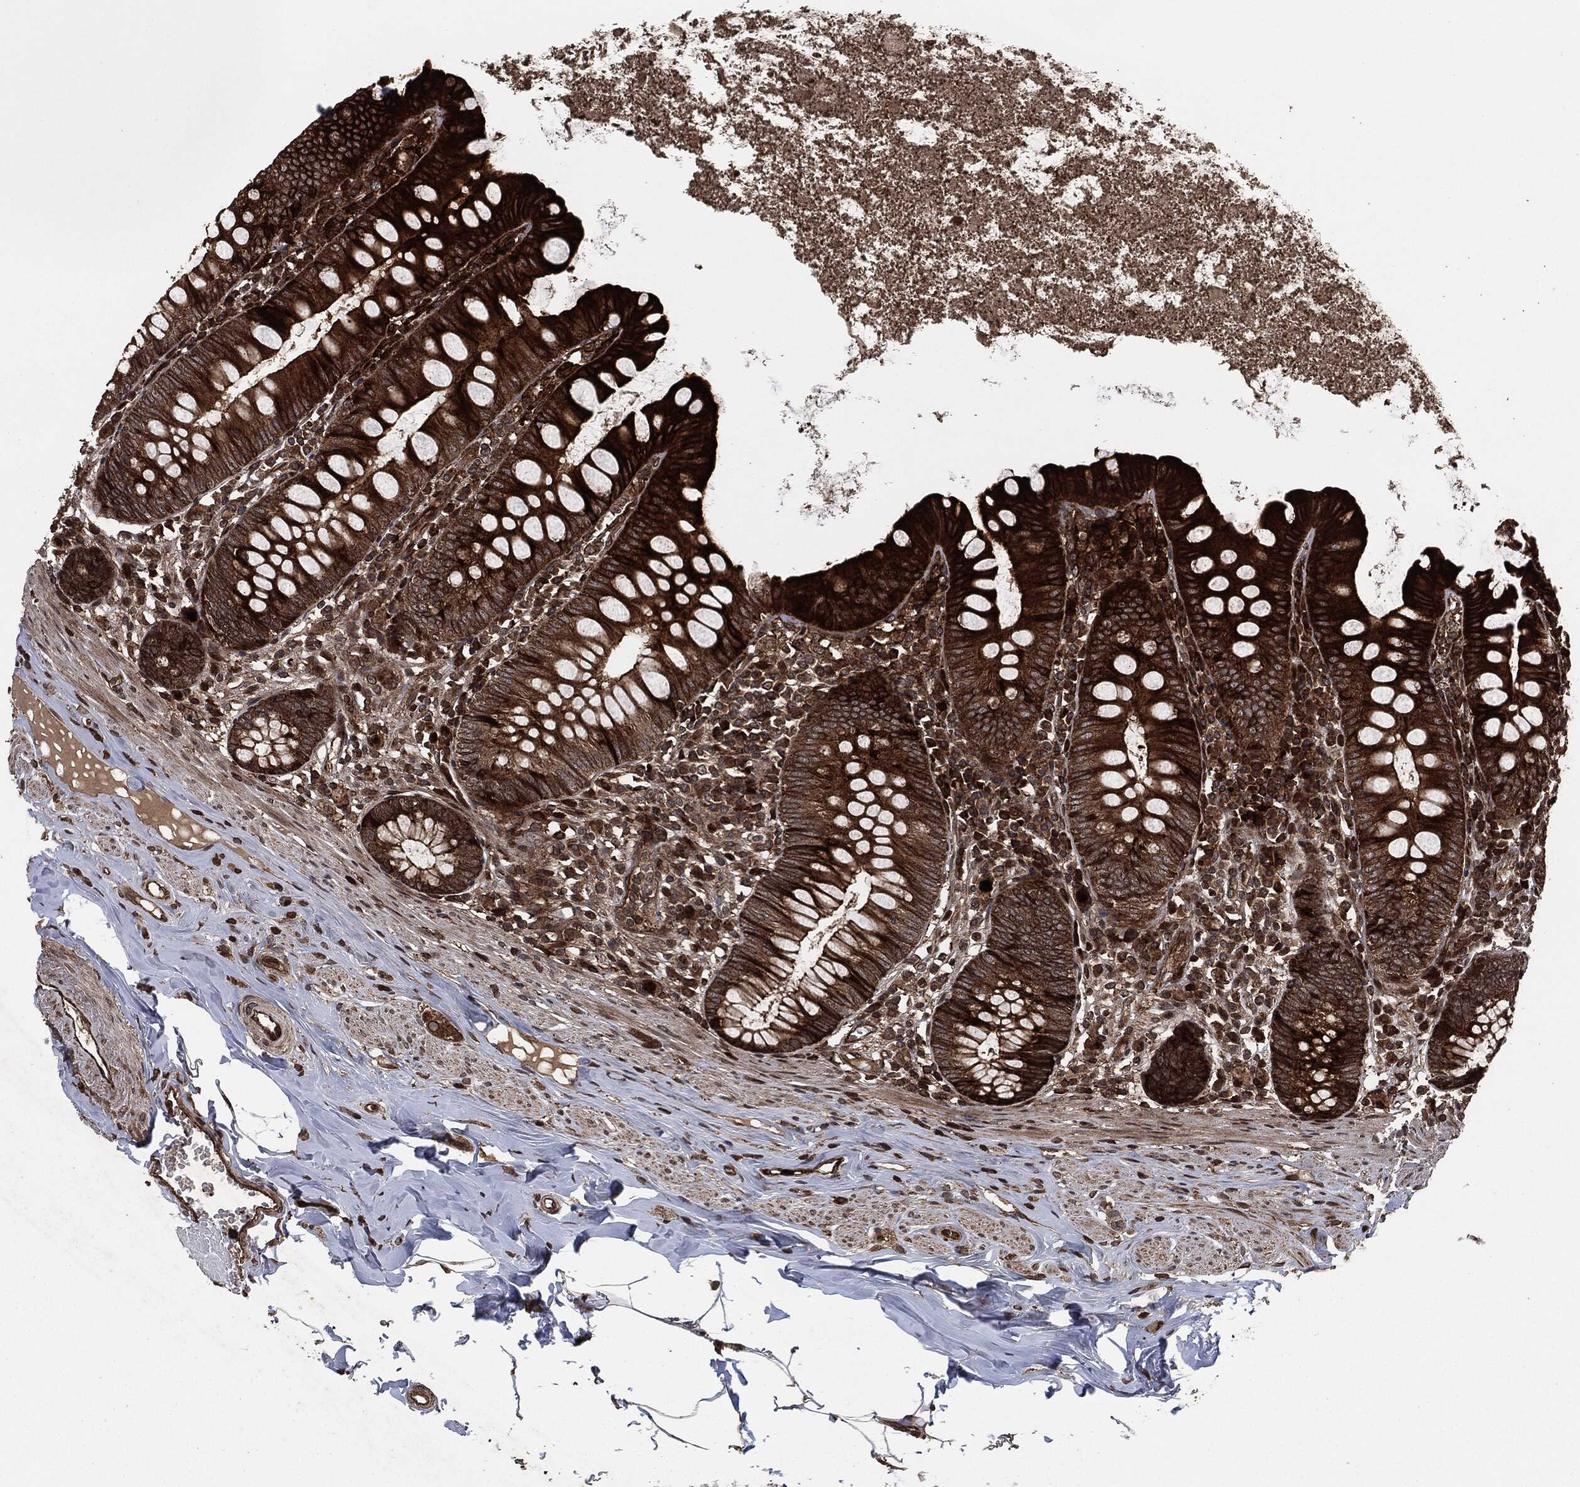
{"staining": {"intensity": "strong", "quantity": "25%-75%", "location": "cytoplasmic/membranous"}, "tissue": "appendix", "cell_type": "Glandular cells", "image_type": "normal", "snomed": [{"axis": "morphology", "description": "Normal tissue, NOS"}, {"axis": "topography", "description": "Appendix"}], "caption": "Appendix stained with a brown dye displays strong cytoplasmic/membranous positive positivity in about 25%-75% of glandular cells.", "gene": "IFIT1", "patient": {"sex": "female", "age": 82}}